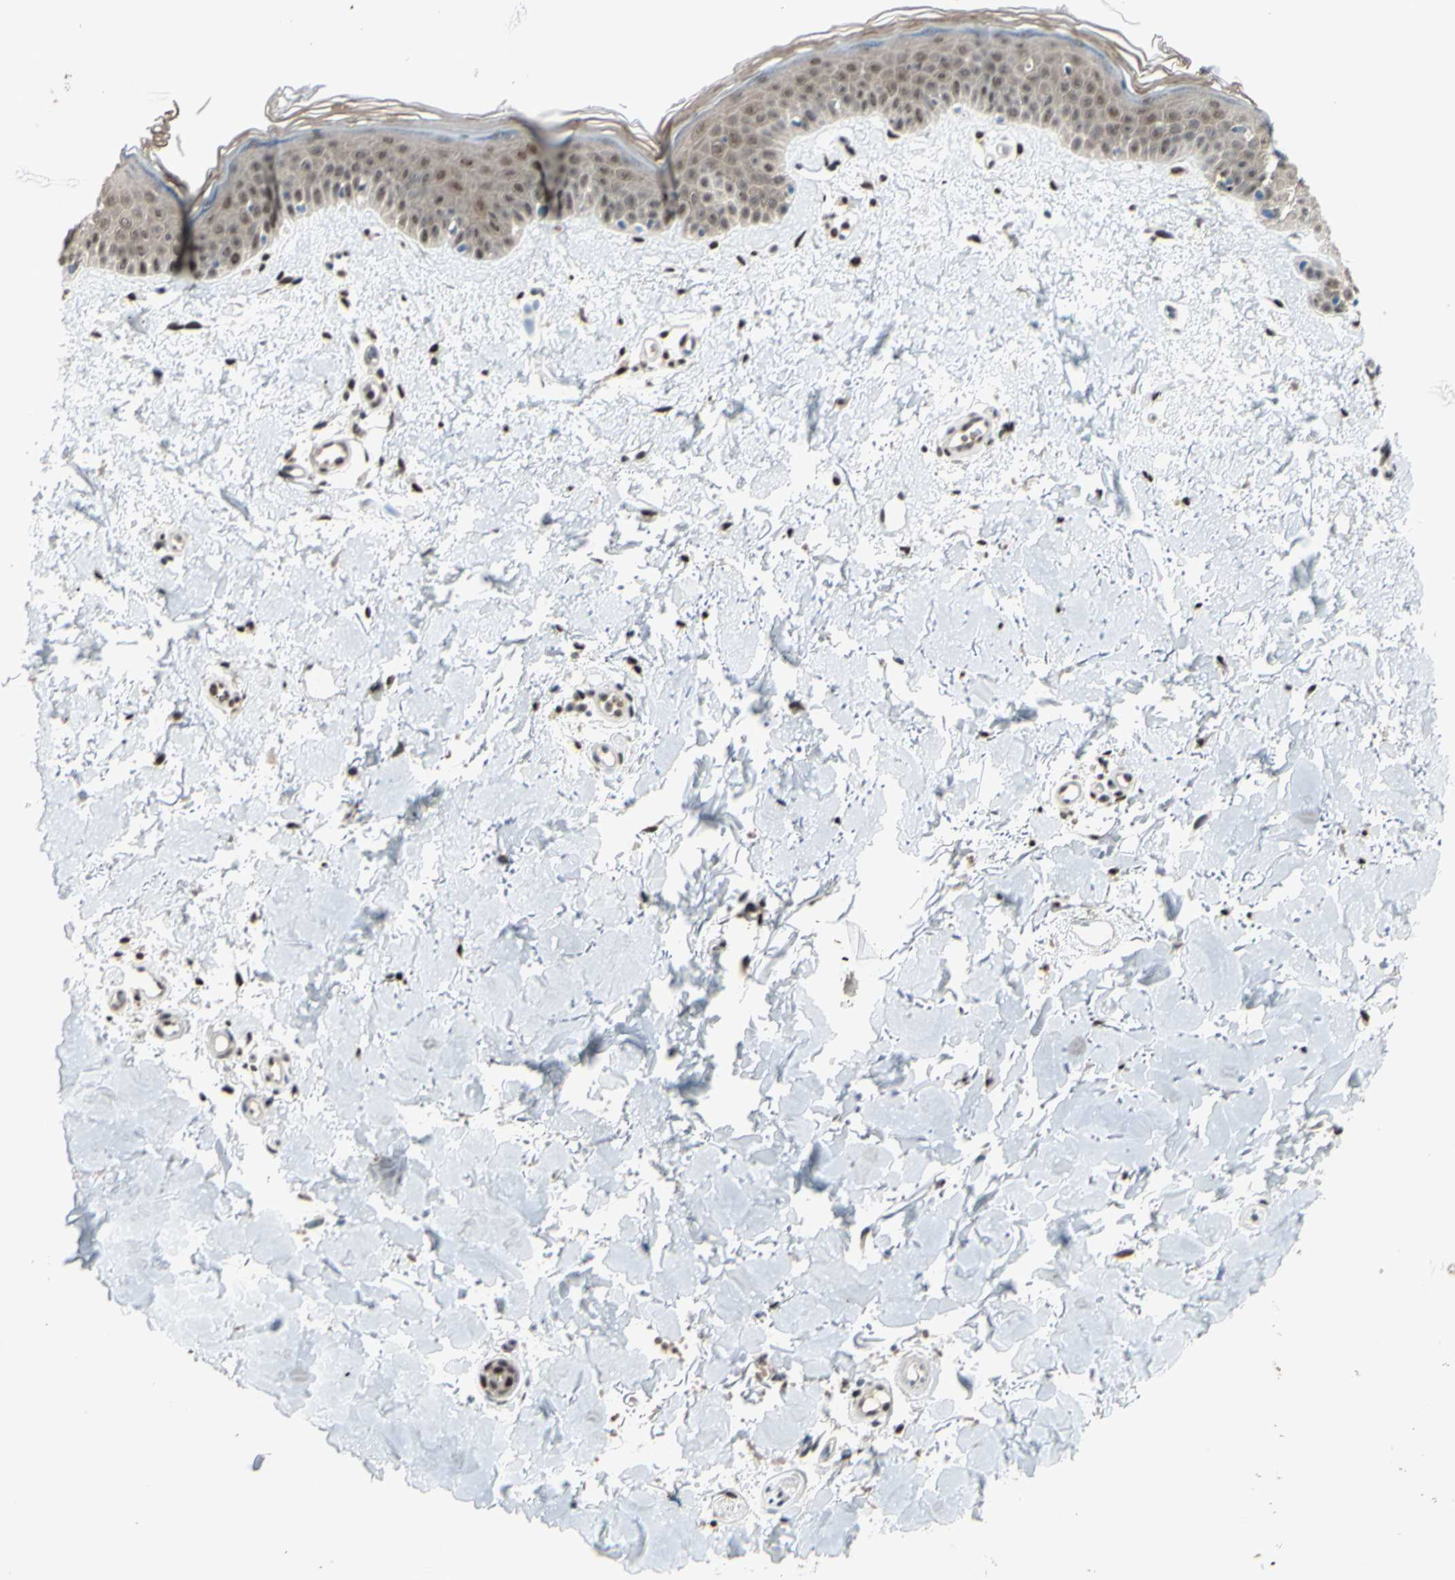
{"staining": {"intensity": "moderate", "quantity": ">75%", "location": "nuclear"}, "tissue": "skin", "cell_type": "Fibroblasts", "image_type": "normal", "snomed": [{"axis": "morphology", "description": "Normal tissue, NOS"}, {"axis": "topography", "description": "Skin"}], "caption": "Moderate nuclear positivity is present in about >75% of fibroblasts in unremarkable skin. (DAB (3,3'-diaminobenzidine) = brown stain, brightfield microscopy at high magnification).", "gene": "FKBP5", "patient": {"sex": "female", "age": 56}}